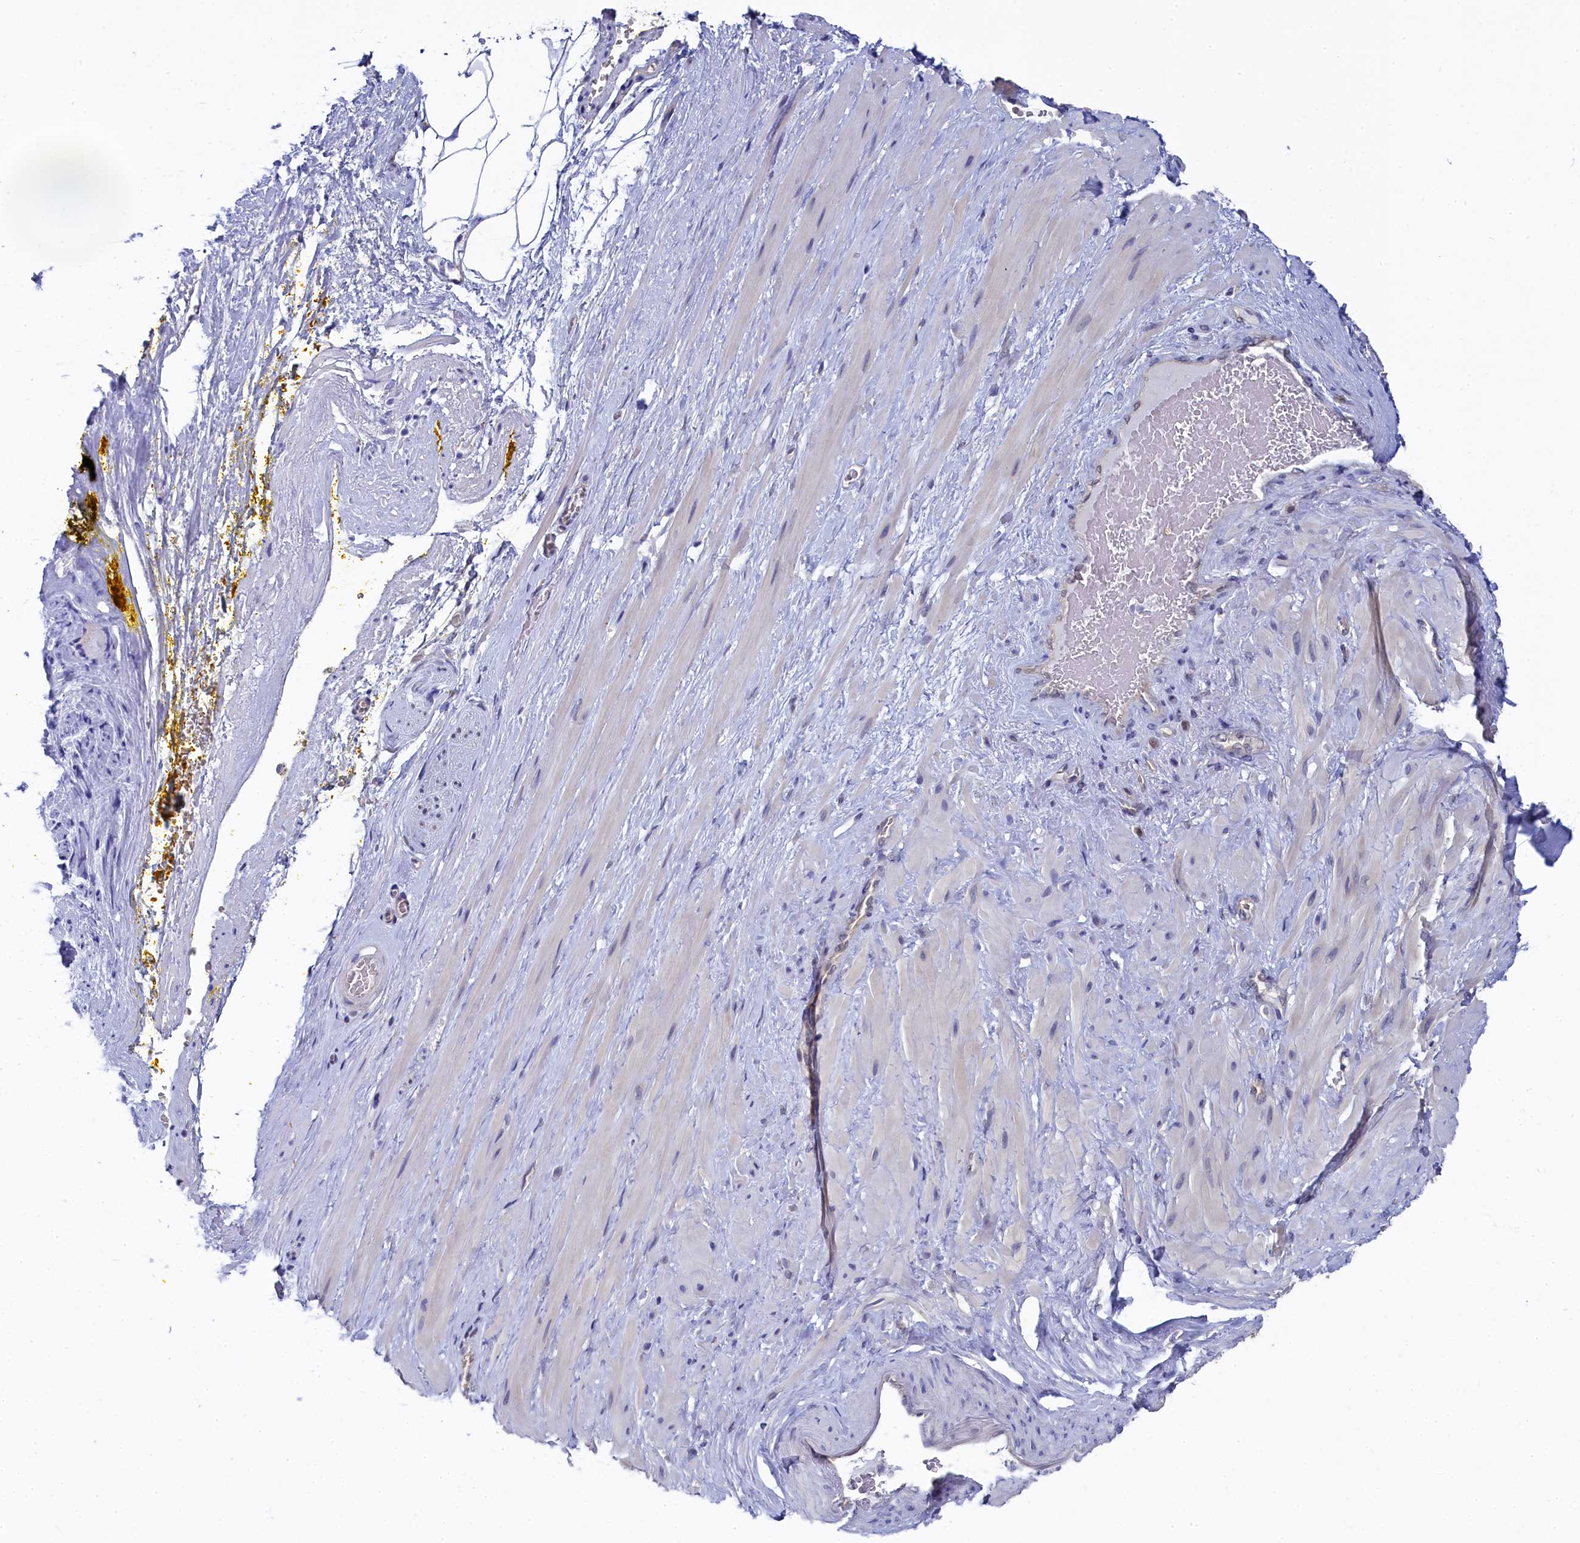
{"staining": {"intensity": "negative", "quantity": "none", "location": "none"}, "tissue": "adipose tissue", "cell_type": "Adipocytes", "image_type": "normal", "snomed": [{"axis": "morphology", "description": "Normal tissue, NOS"}, {"axis": "morphology", "description": "Adenocarcinoma, Low grade"}, {"axis": "topography", "description": "Prostate"}, {"axis": "topography", "description": "Peripheral nerve tissue"}], "caption": "This is an IHC image of normal human adipose tissue. There is no expression in adipocytes.", "gene": "C11orf54", "patient": {"sex": "male", "age": 63}}